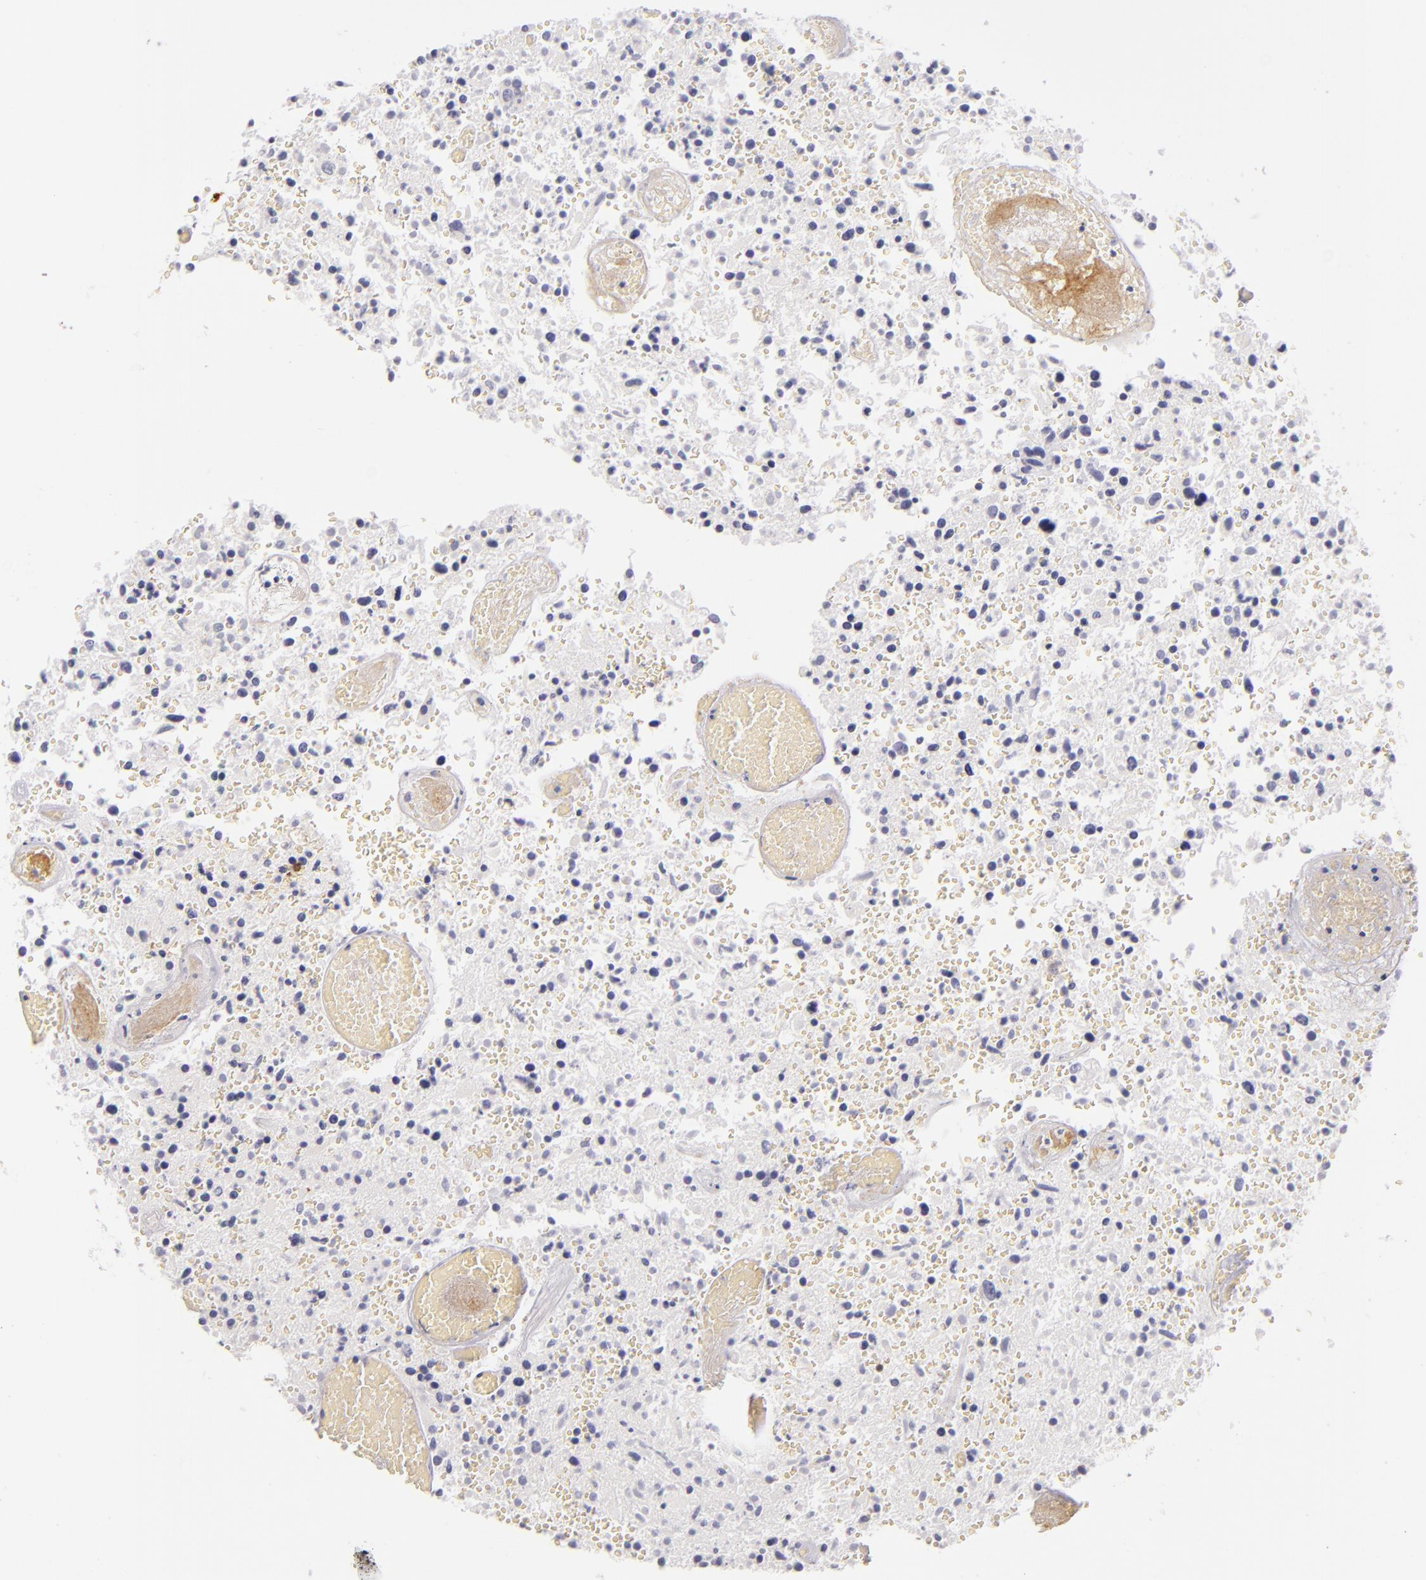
{"staining": {"intensity": "negative", "quantity": "none", "location": "none"}, "tissue": "glioma", "cell_type": "Tumor cells", "image_type": "cancer", "snomed": [{"axis": "morphology", "description": "Glioma, malignant, High grade"}, {"axis": "topography", "description": "Brain"}], "caption": "IHC micrograph of neoplastic tissue: malignant glioma (high-grade) stained with DAB demonstrates no significant protein staining in tumor cells.", "gene": "LAT", "patient": {"sex": "male", "age": 72}}